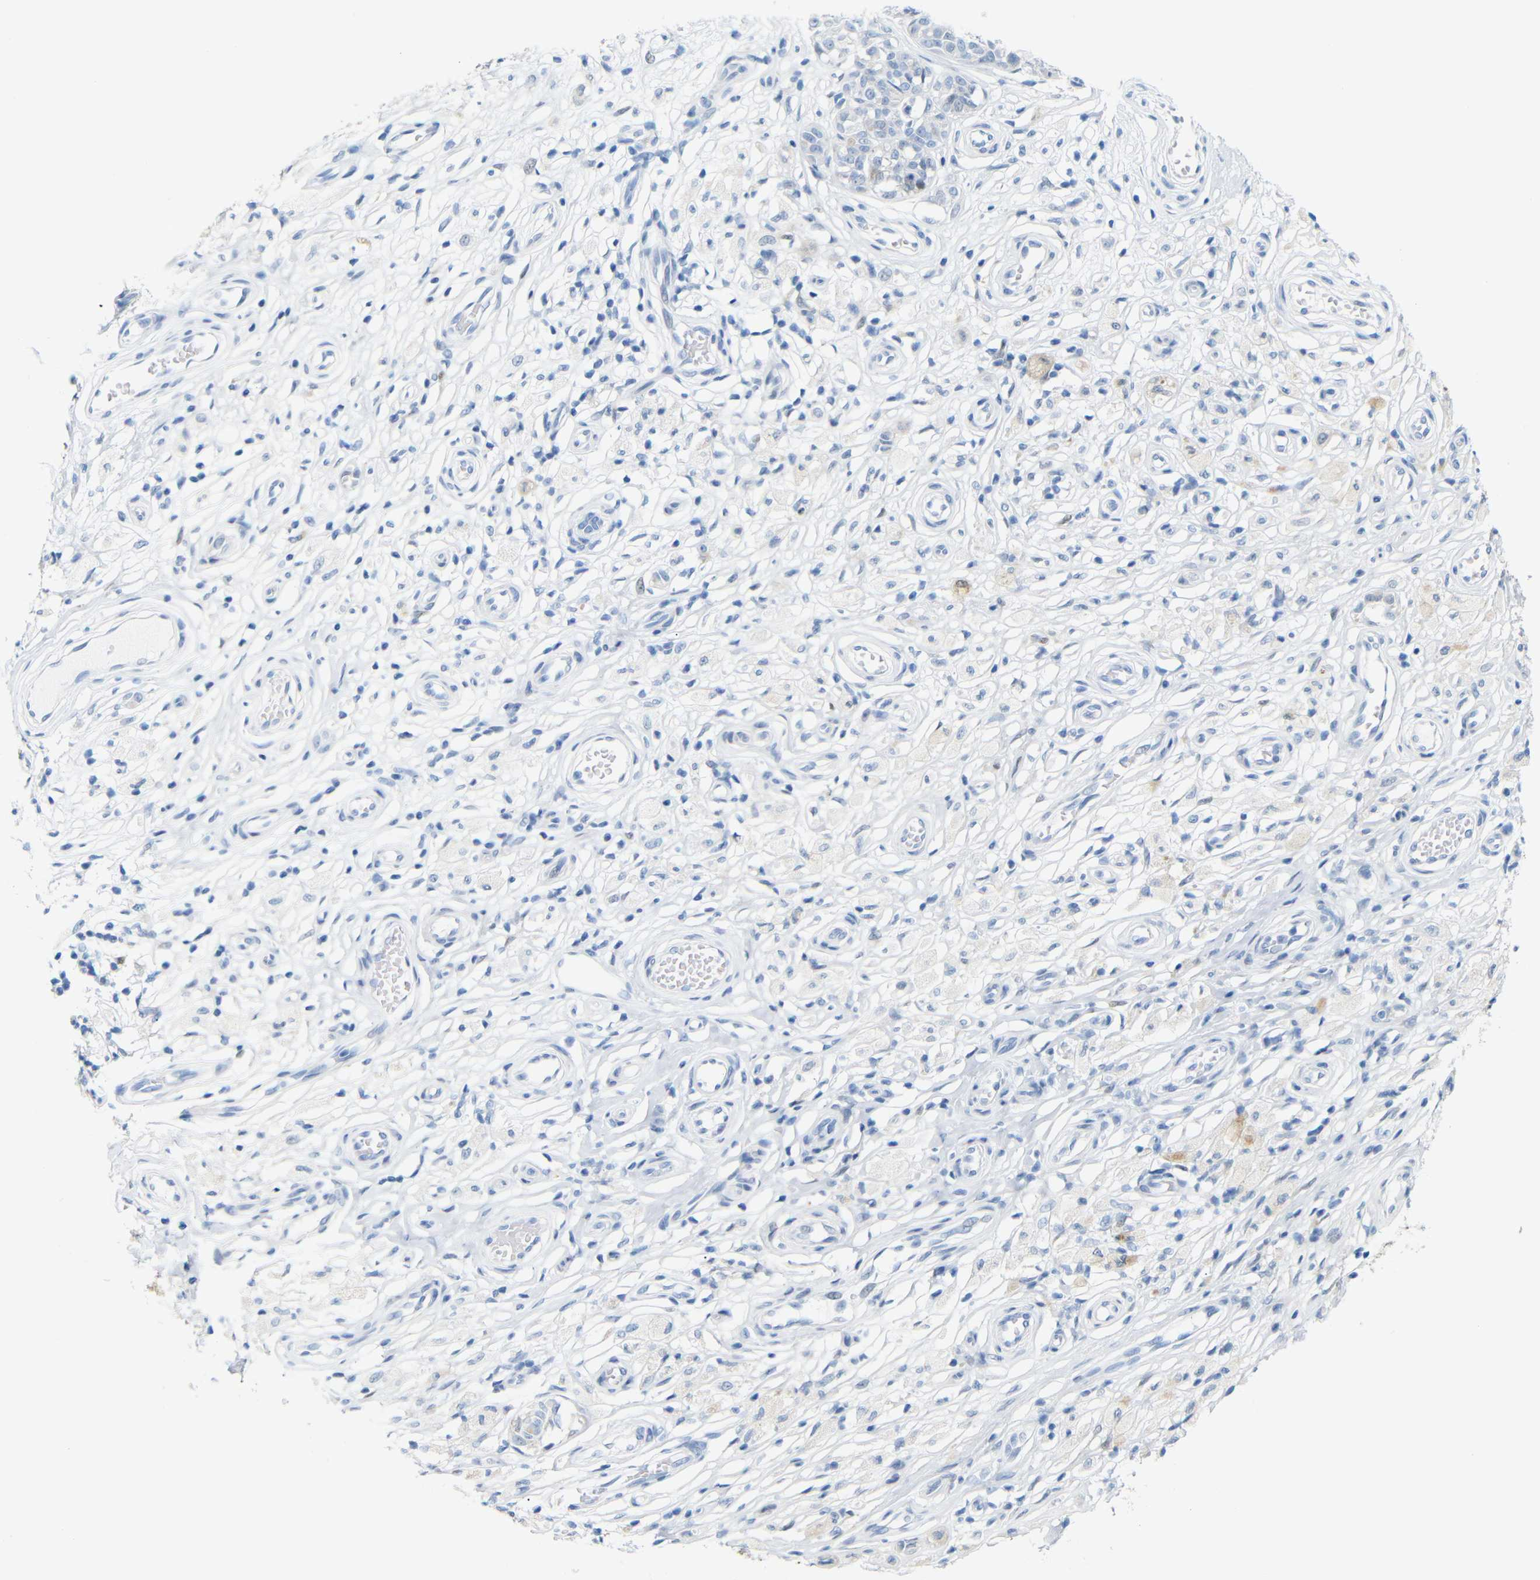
{"staining": {"intensity": "negative", "quantity": "none", "location": "none"}, "tissue": "melanoma", "cell_type": "Tumor cells", "image_type": "cancer", "snomed": [{"axis": "morphology", "description": "Malignant melanoma, NOS"}, {"axis": "topography", "description": "Skin"}], "caption": "Immunohistochemistry of malignant melanoma exhibits no positivity in tumor cells. (DAB IHC with hematoxylin counter stain).", "gene": "MT1A", "patient": {"sex": "female", "age": 64}}